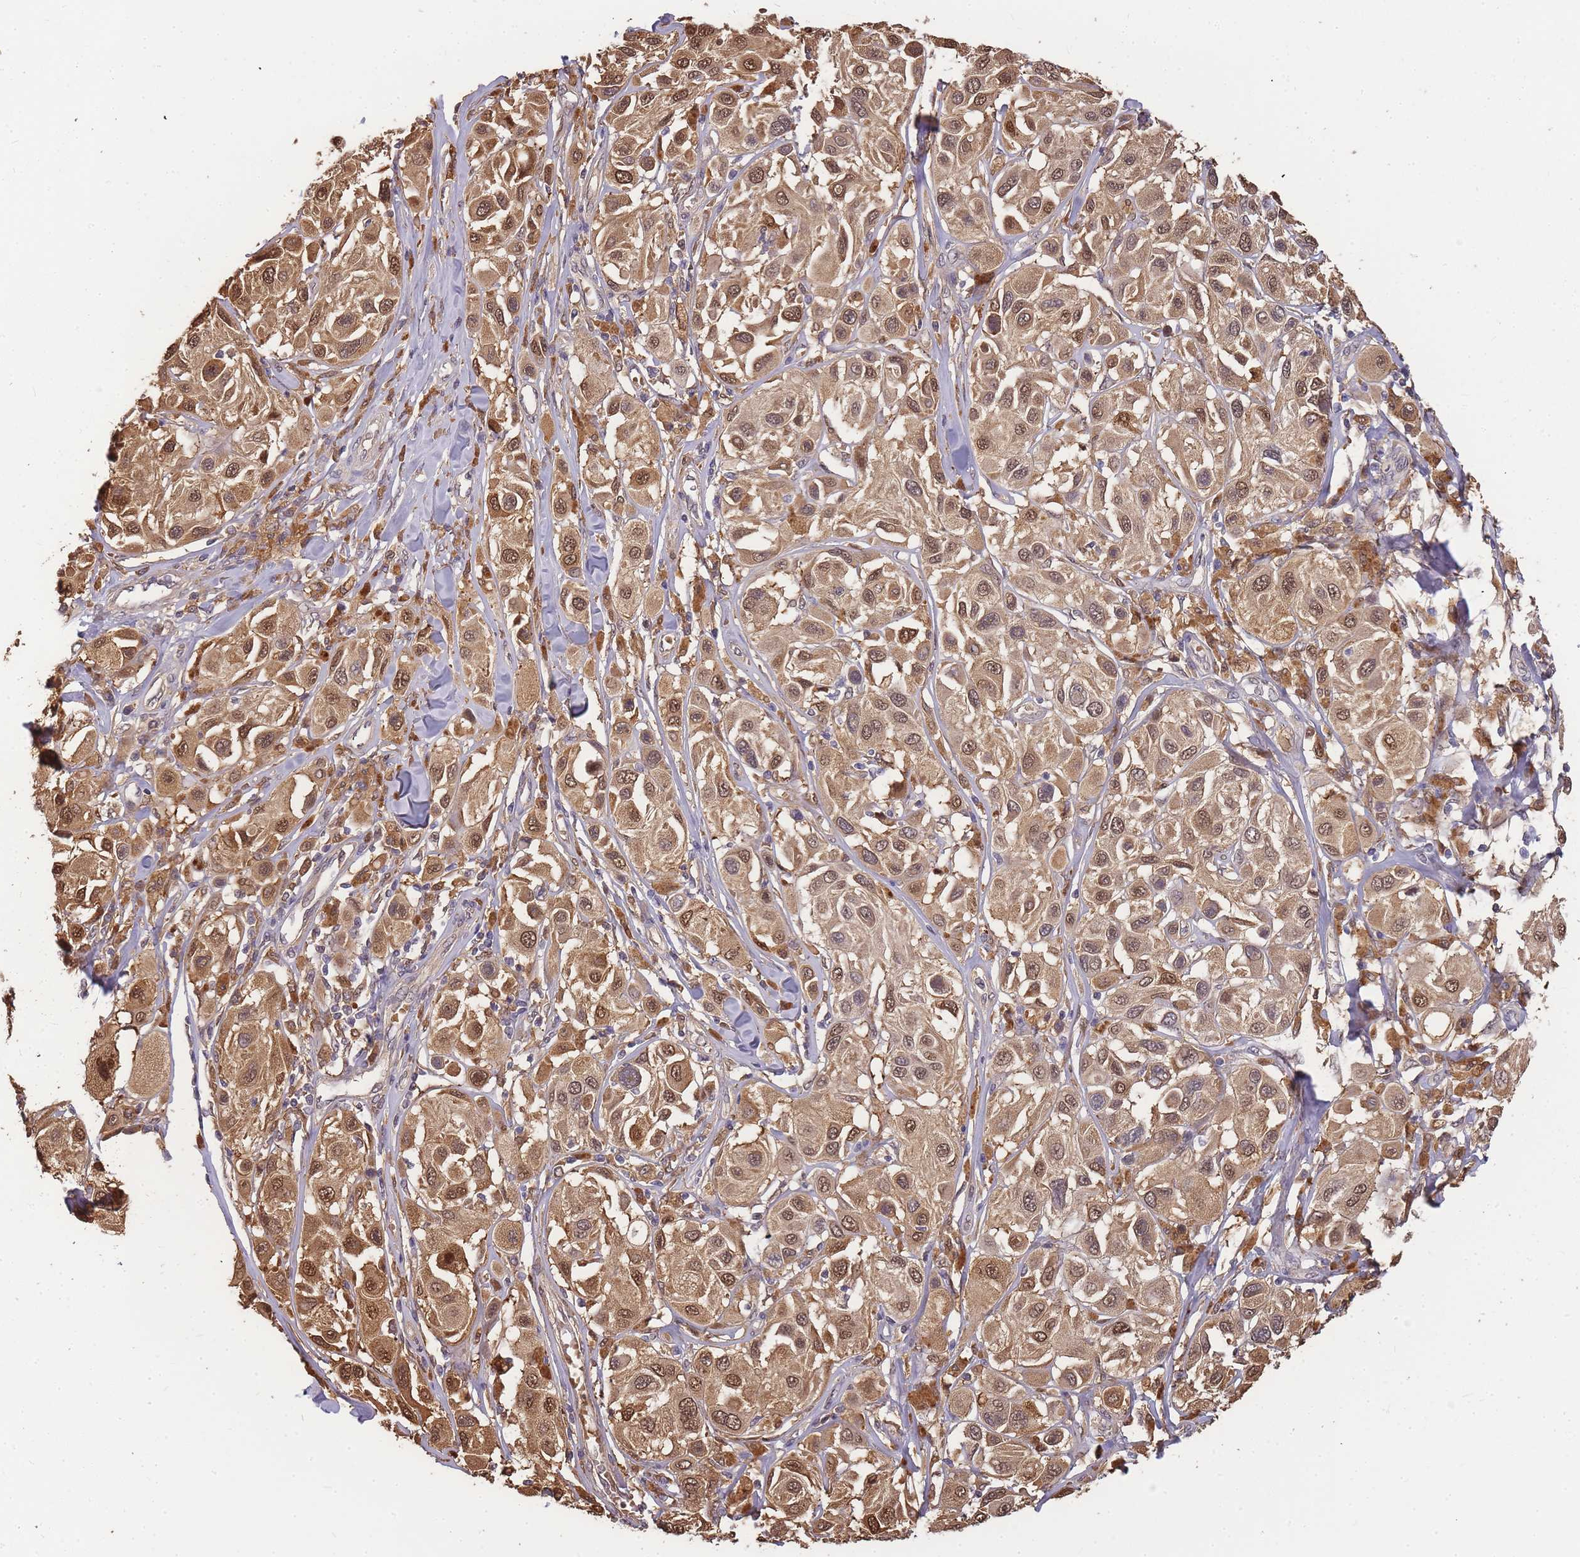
{"staining": {"intensity": "moderate", "quantity": ">75%", "location": "cytoplasmic/membranous,nuclear"}, "tissue": "melanoma", "cell_type": "Tumor cells", "image_type": "cancer", "snomed": [{"axis": "morphology", "description": "Malignant melanoma, Metastatic site"}, {"axis": "topography", "description": "Skin"}], "caption": "Immunohistochemical staining of melanoma exhibits moderate cytoplasmic/membranous and nuclear protein positivity in about >75% of tumor cells. The staining was performed using DAB (3,3'-diaminobenzidine), with brown indicating positive protein expression. Nuclei are stained blue with hematoxylin.", "gene": "CDKN2AIPNL", "patient": {"sex": "male", "age": 41}}